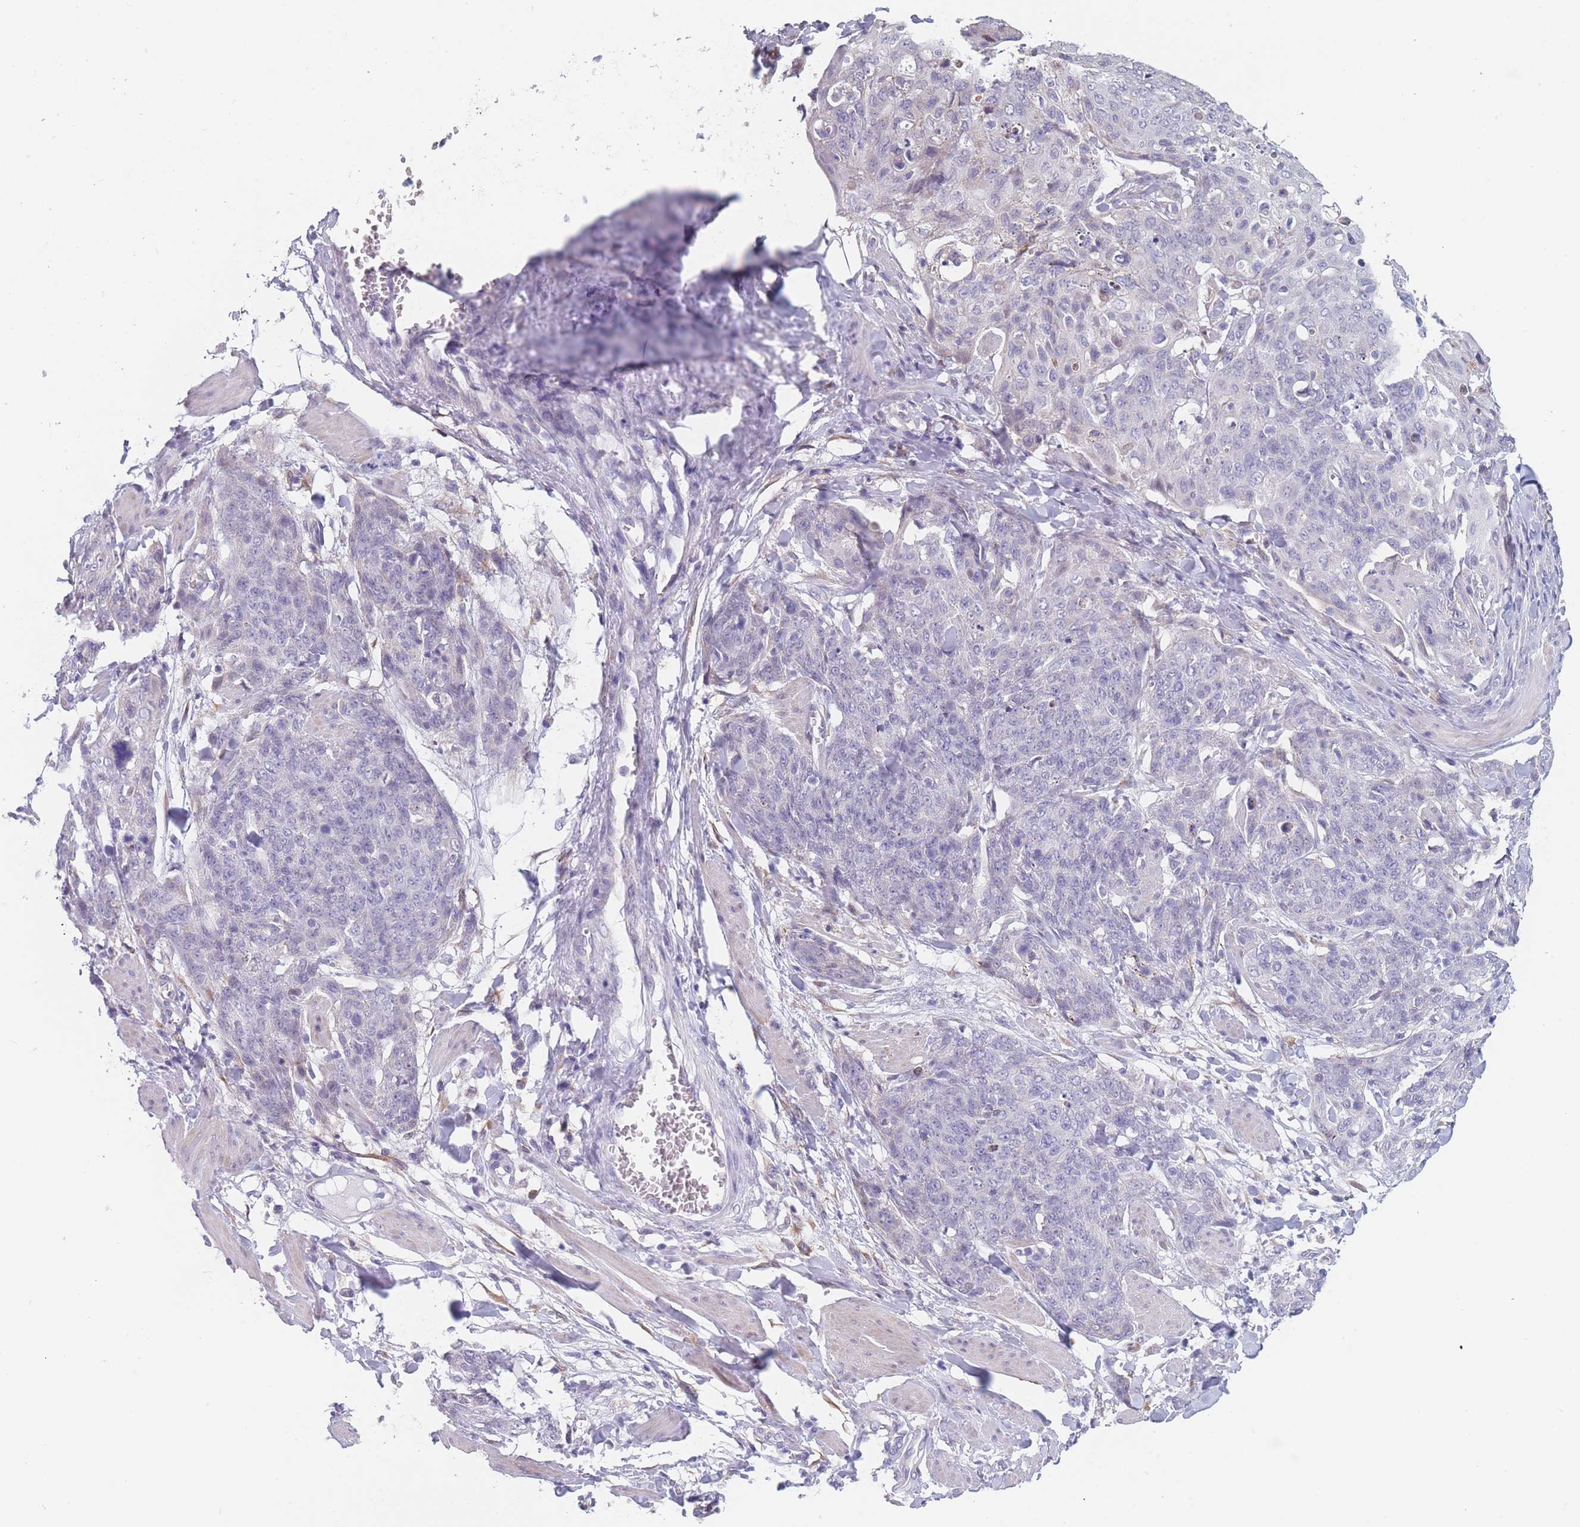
{"staining": {"intensity": "negative", "quantity": "none", "location": "none"}, "tissue": "skin cancer", "cell_type": "Tumor cells", "image_type": "cancer", "snomed": [{"axis": "morphology", "description": "Squamous cell carcinoma, NOS"}, {"axis": "topography", "description": "Skin"}, {"axis": "topography", "description": "Vulva"}], "caption": "Histopathology image shows no protein staining in tumor cells of skin cancer tissue. (Stains: DAB (3,3'-diaminobenzidine) immunohistochemistry (IHC) with hematoxylin counter stain, Microscopy: brightfield microscopy at high magnification).", "gene": "TMED10", "patient": {"sex": "female", "age": 85}}